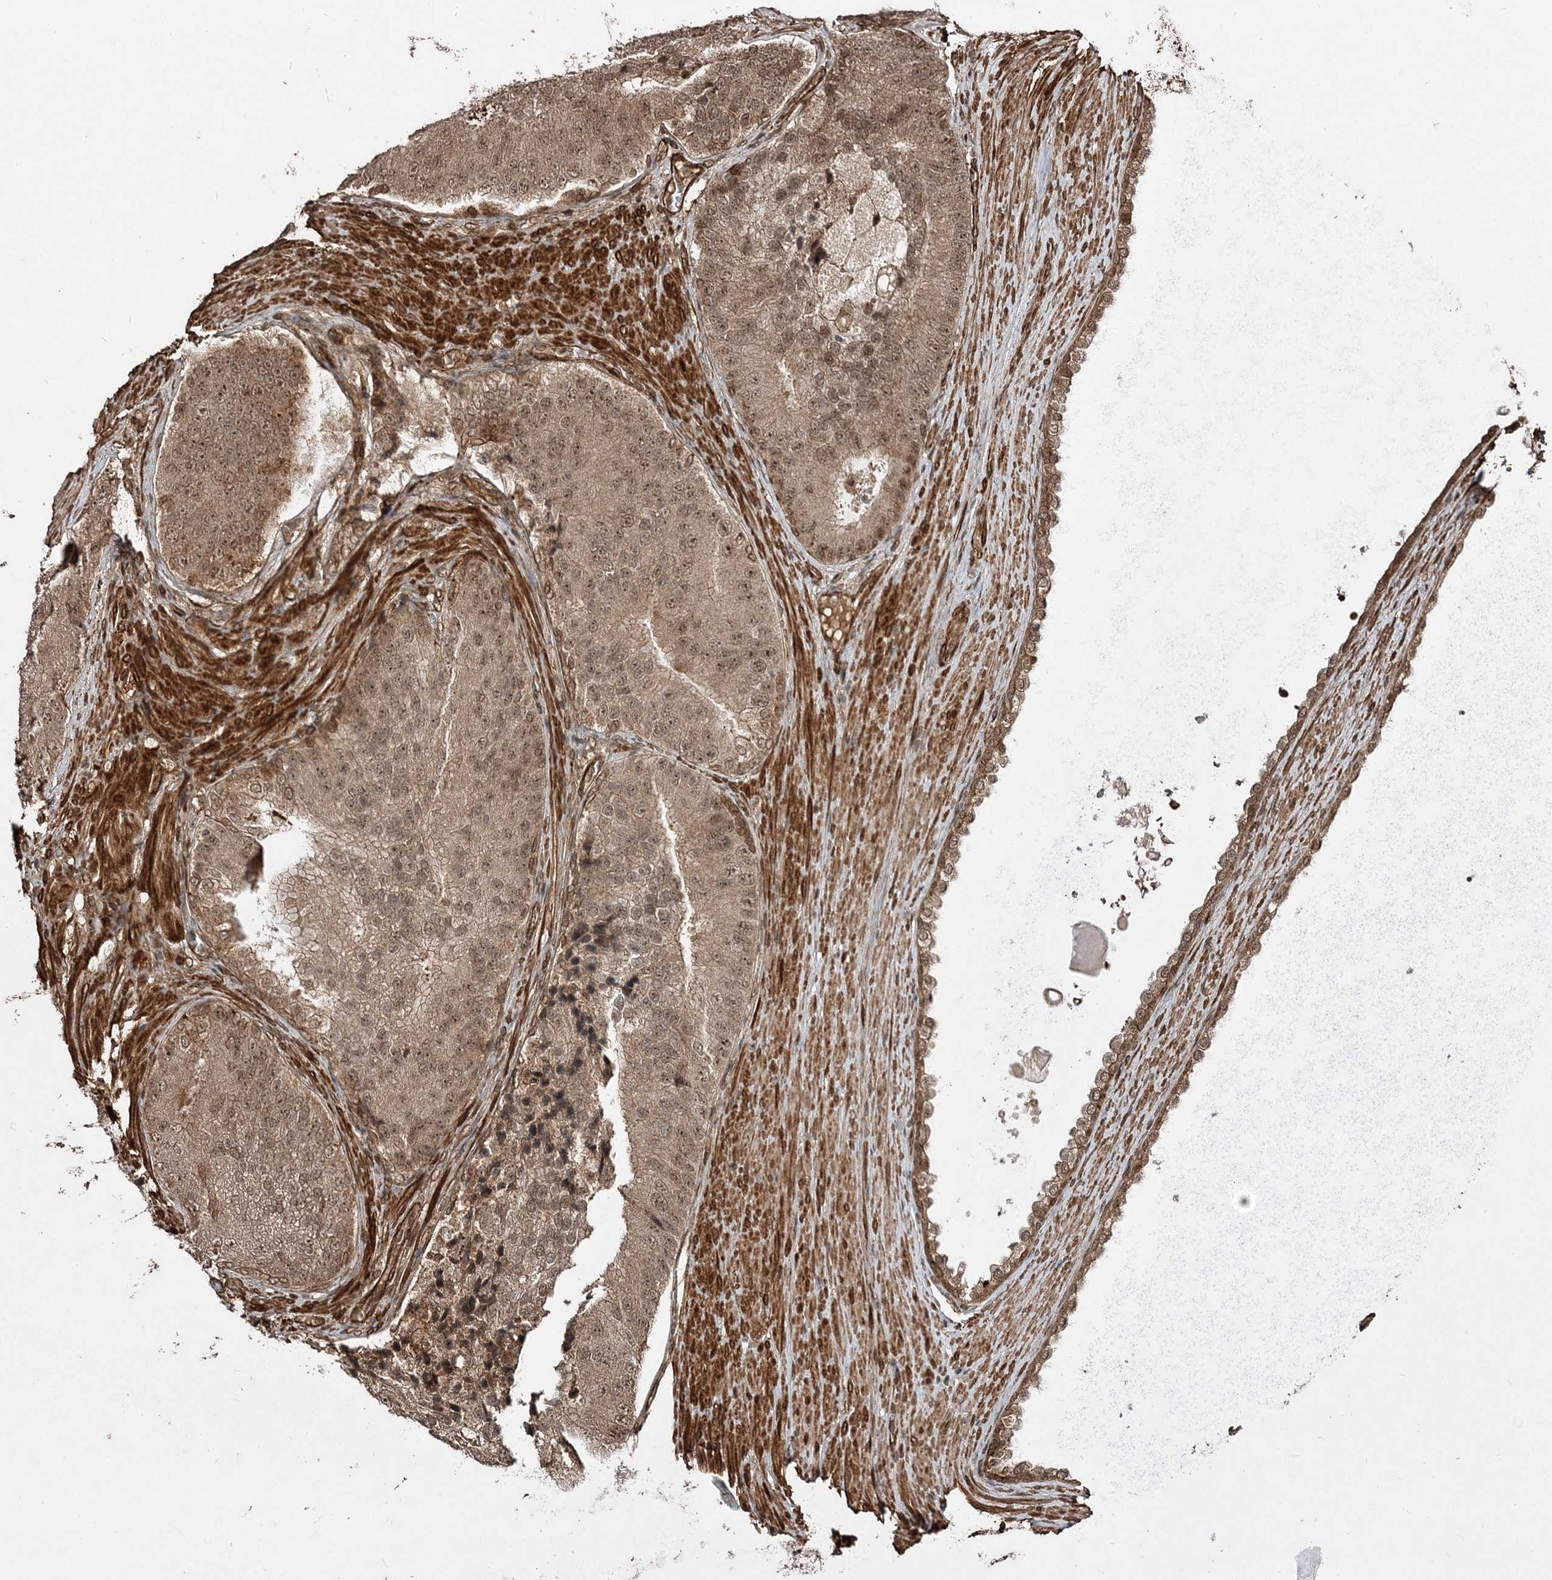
{"staining": {"intensity": "moderate", "quantity": ">75%", "location": "cytoplasmic/membranous,nuclear"}, "tissue": "prostate cancer", "cell_type": "Tumor cells", "image_type": "cancer", "snomed": [{"axis": "morphology", "description": "Adenocarcinoma, High grade"}, {"axis": "topography", "description": "Prostate"}], "caption": "IHC histopathology image of prostate cancer (adenocarcinoma (high-grade)) stained for a protein (brown), which reveals medium levels of moderate cytoplasmic/membranous and nuclear positivity in approximately >75% of tumor cells.", "gene": "ETAA1", "patient": {"sex": "male", "age": 70}}